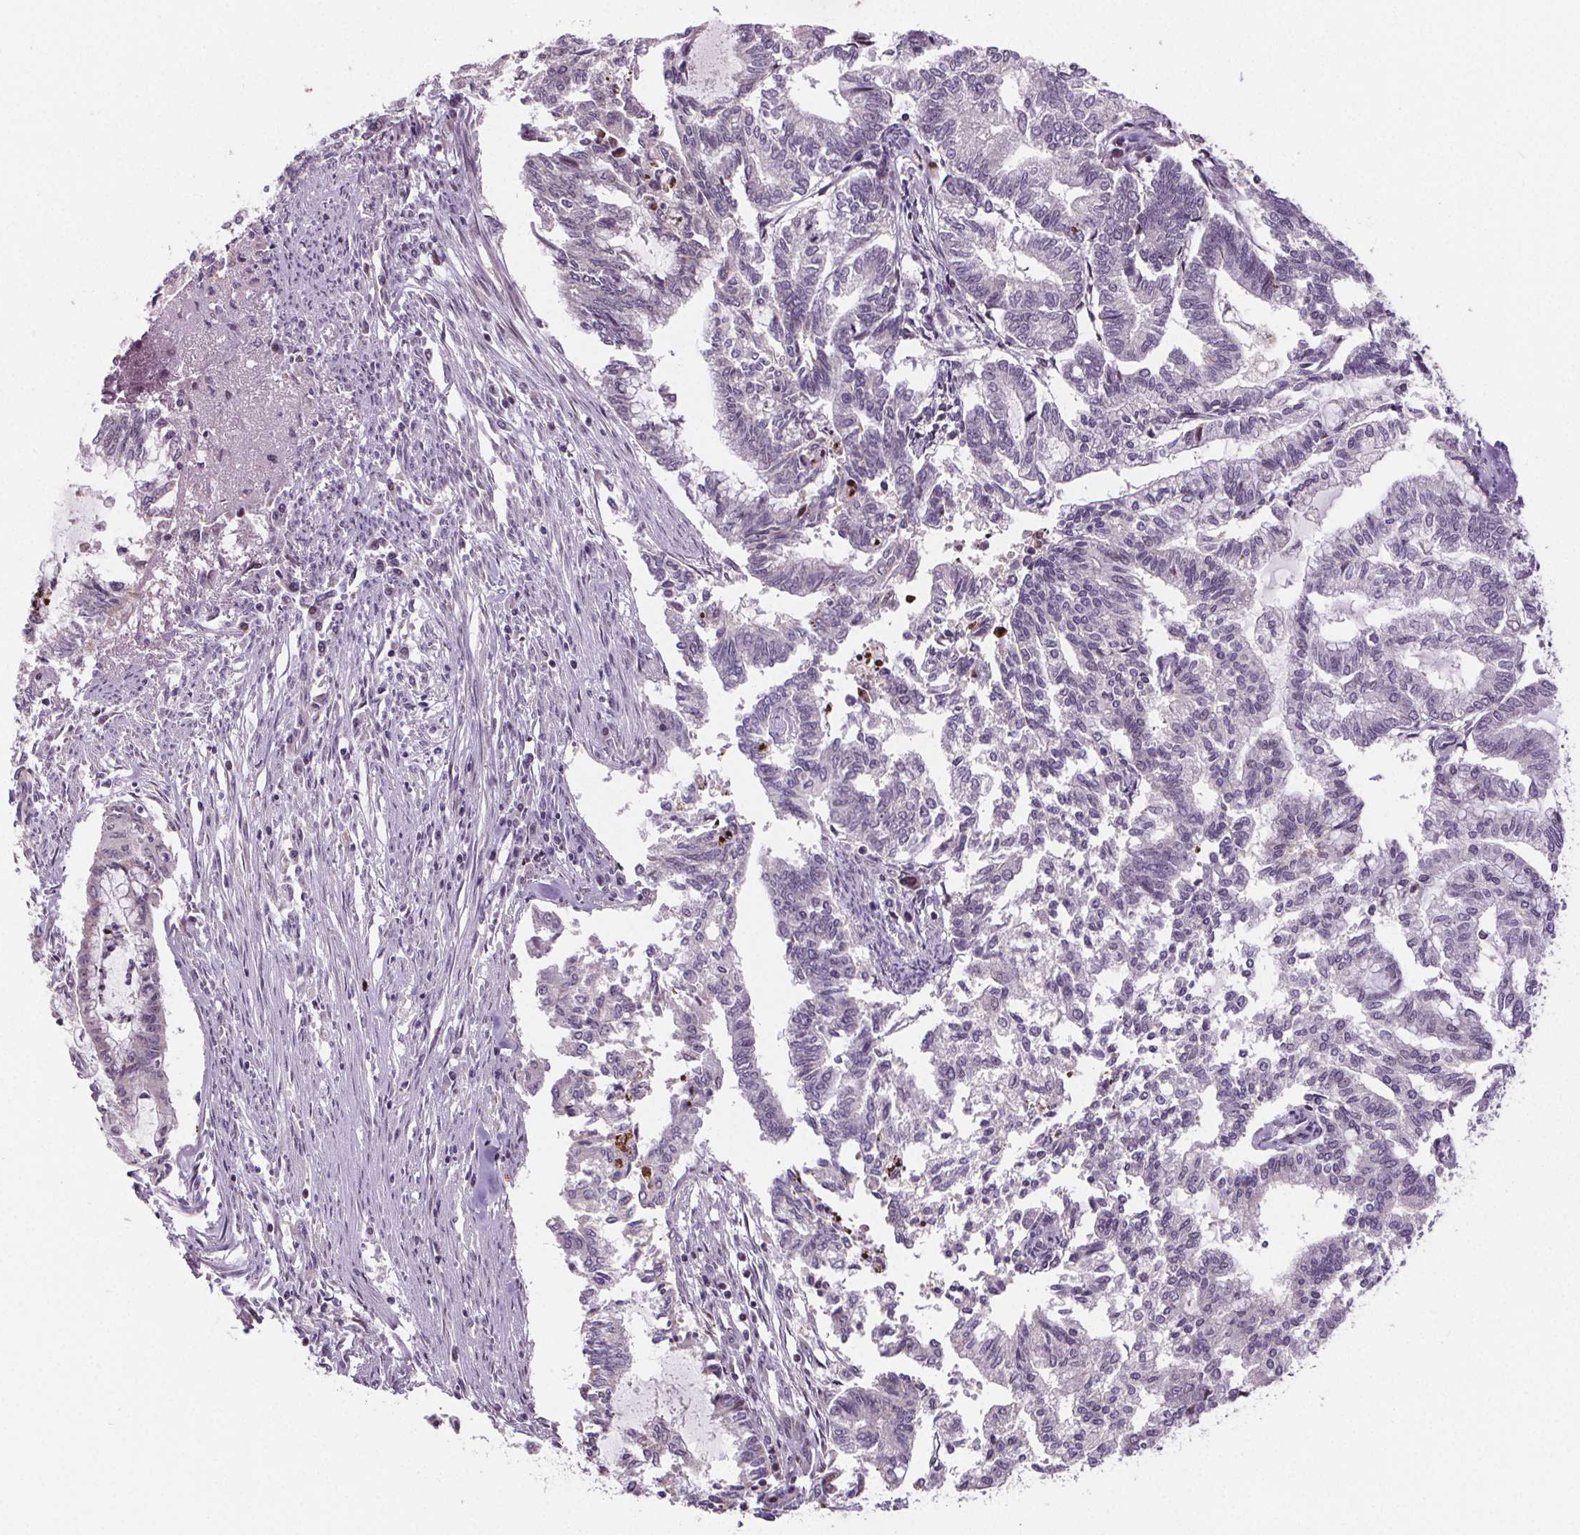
{"staining": {"intensity": "negative", "quantity": "none", "location": "none"}, "tissue": "endometrial cancer", "cell_type": "Tumor cells", "image_type": "cancer", "snomed": [{"axis": "morphology", "description": "Adenocarcinoma, NOS"}, {"axis": "topography", "description": "Endometrium"}], "caption": "Human adenocarcinoma (endometrial) stained for a protein using IHC shows no expression in tumor cells.", "gene": "SUCLA2", "patient": {"sex": "female", "age": 79}}